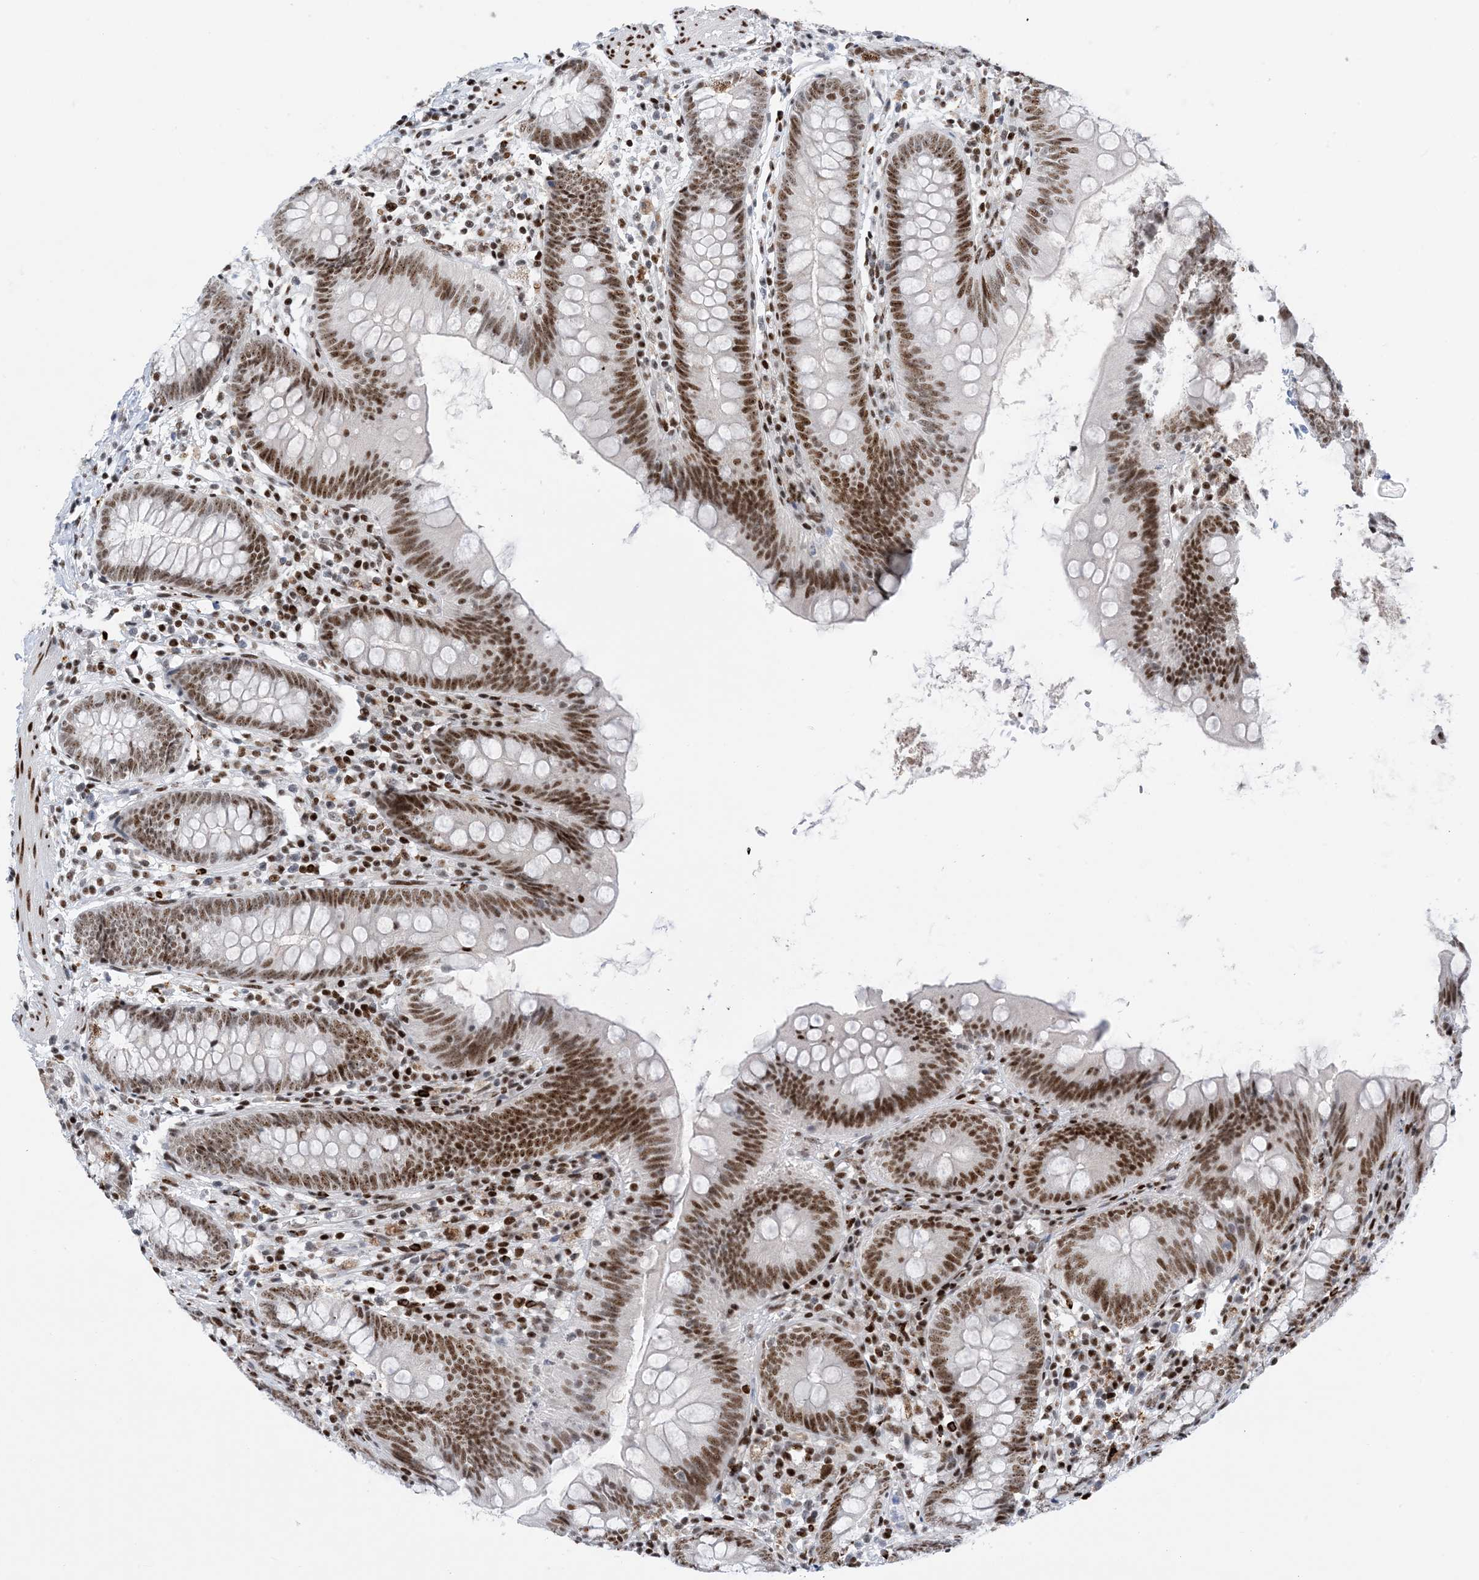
{"staining": {"intensity": "moderate", "quantity": ">75%", "location": "nuclear"}, "tissue": "appendix", "cell_type": "Glandular cells", "image_type": "normal", "snomed": [{"axis": "morphology", "description": "Normal tissue, NOS"}, {"axis": "topography", "description": "Appendix"}], "caption": "This photomicrograph exhibits immunohistochemistry (IHC) staining of unremarkable human appendix, with medium moderate nuclear positivity in about >75% of glandular cells.", "gene": "TSPYL1", "patient": {"sex": "female", "age": 62}}